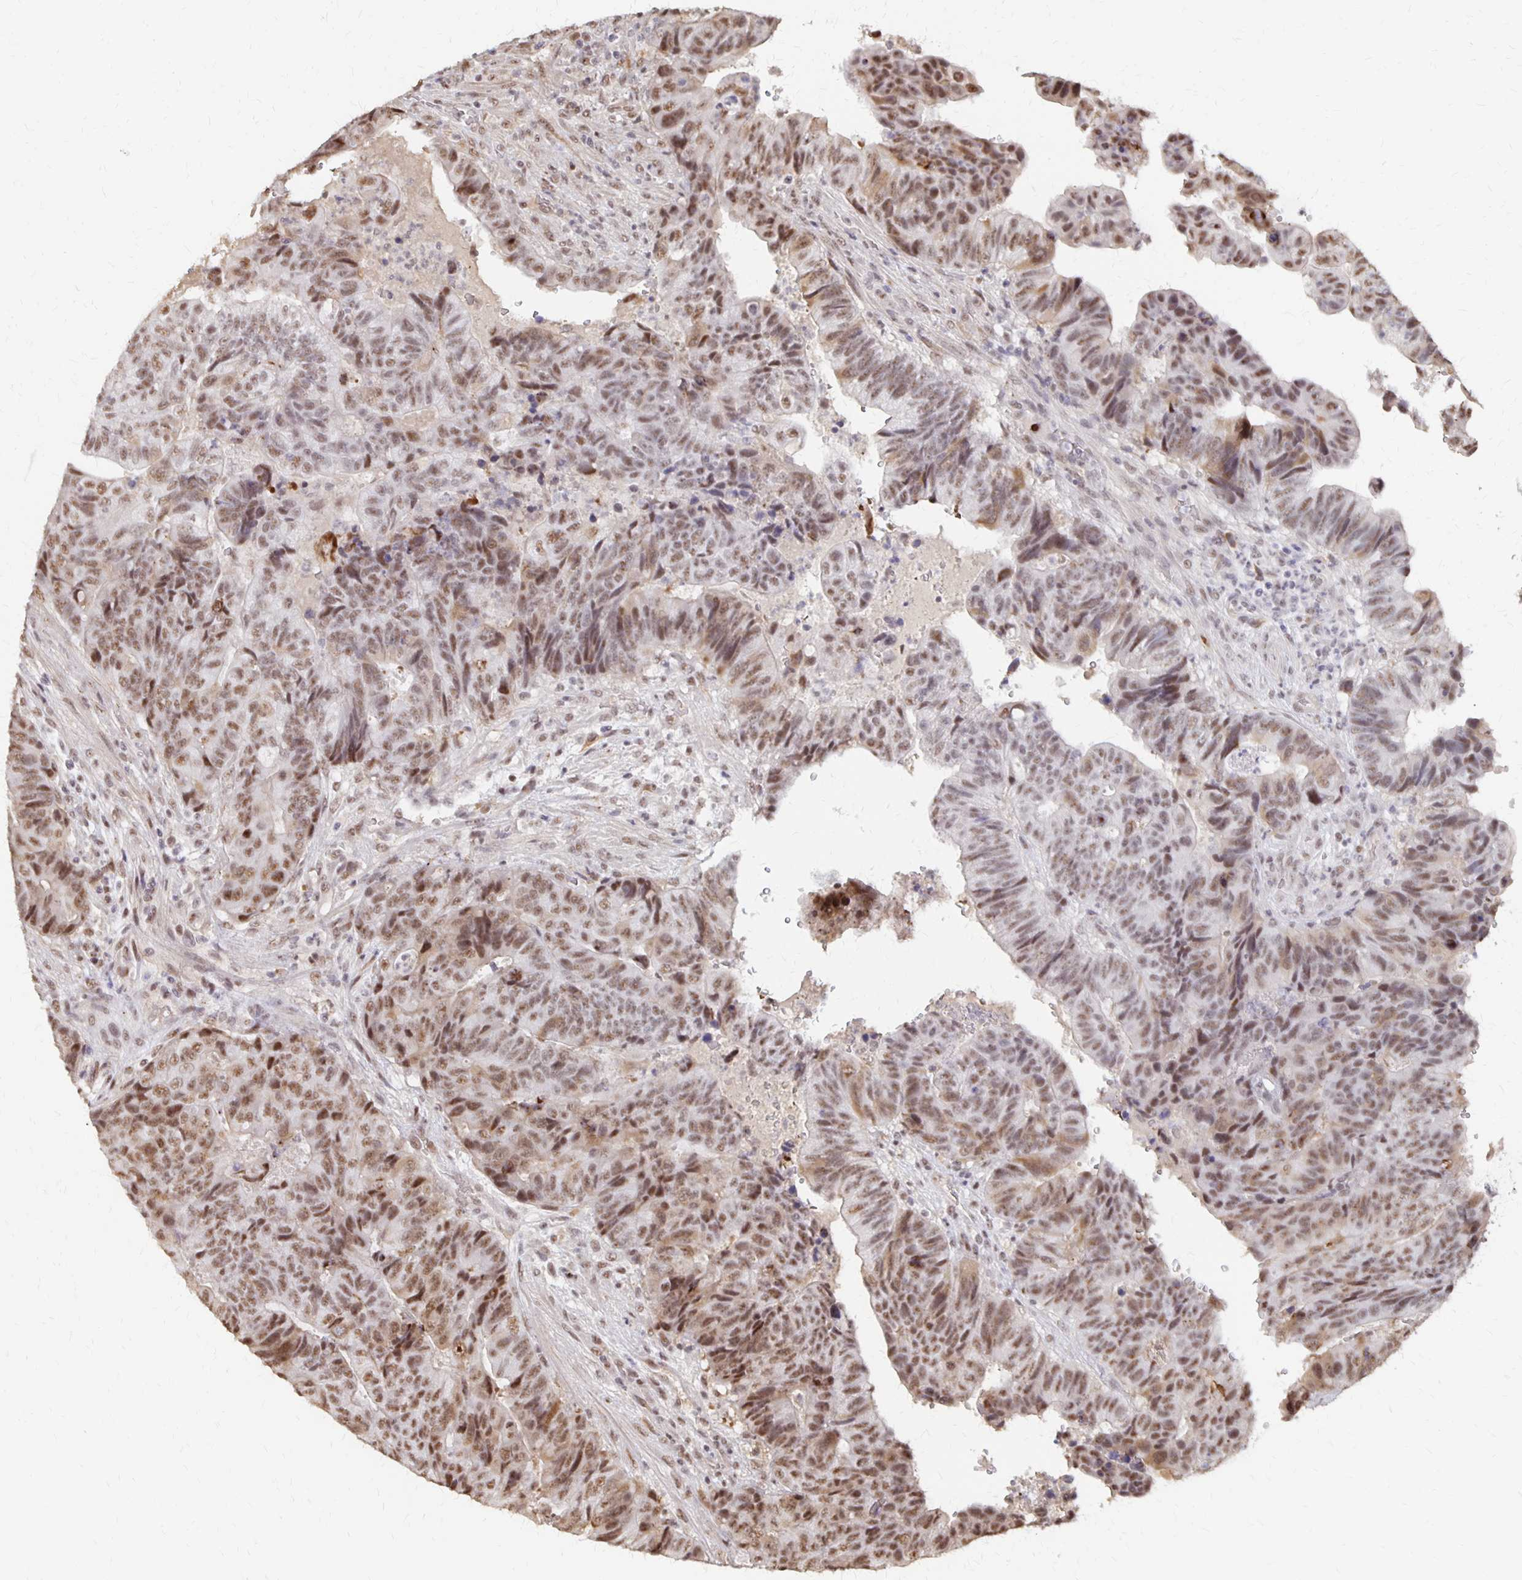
{"staining": {"intensity": "moderate", "quantity": ">75%", "location": "nuclear"}, "tissue": "colorectal cancer", "cell_type": "Tumor cells", "image_type": "cancer", "snomed": [{"axis": "morphology", "description": "Normal tissue, NOS"}, {"axis": "morphology", "description": "Adenocarcinoma, NOS"}, {"axis": "topography", "description": "Colon"}], "caption": "This histopathology image shows colorectal adenocarcinoma stained with immunohistochemistry (IHC) to label a protein in brown. The nuclear of tumor cells show moderate positivity for the protein. Nuclei are counter-stained blue.", "gene": "CLASRP", "patient": {"sex": "female", "age": 48}}